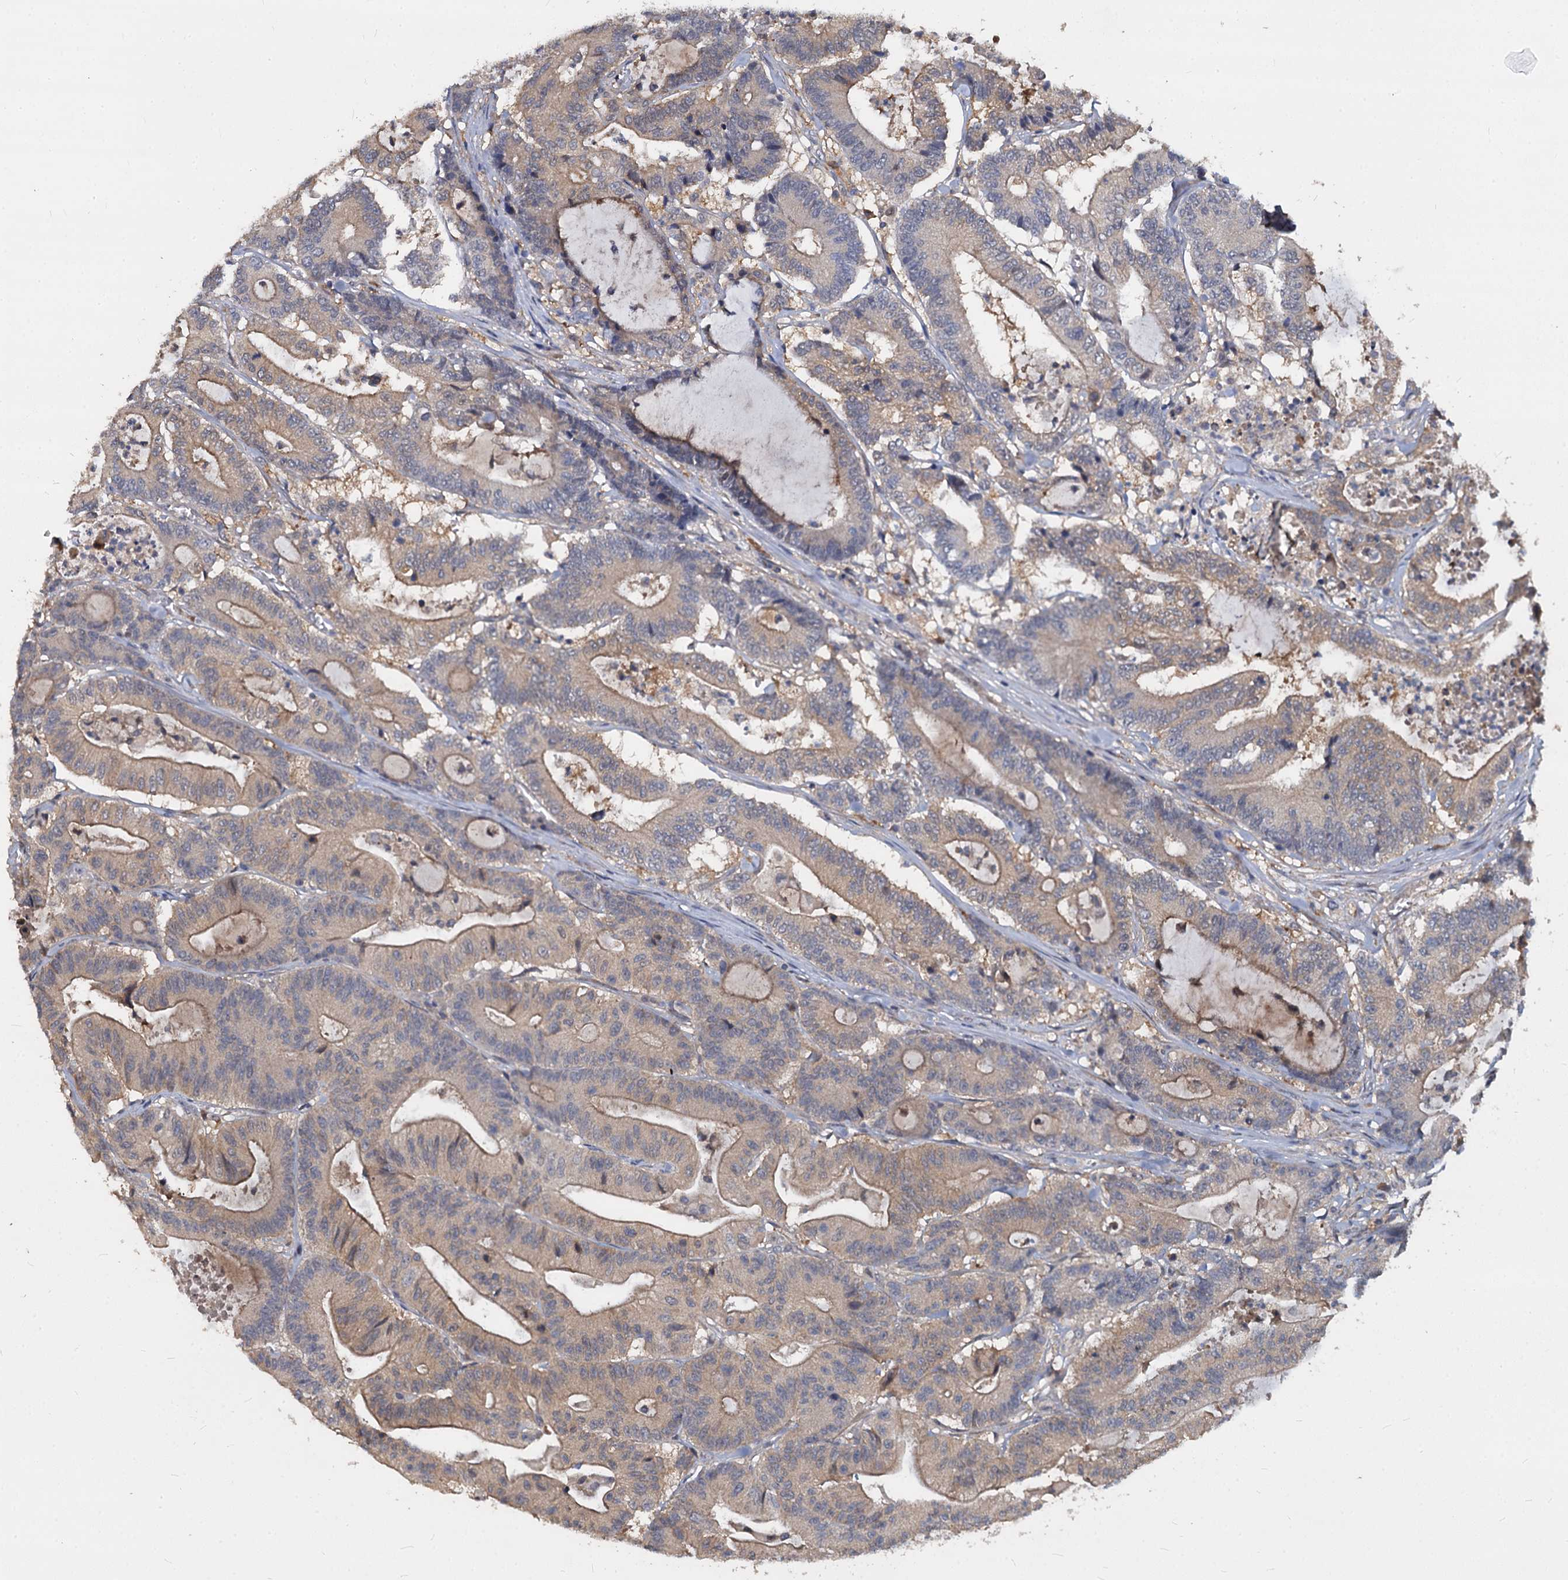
{"staining": {"intensity": "weak", "quantity": "25%-75%", "location": "cytoplasmic/membranous"}, "tissue": "colorectal cancer", "cell_type": "Tumor cells", "image_type": "cancer", "snomed": [{"axis": "morphology", "description": "Adenocarcinoma, NOS"}, {"axis": "topography", "description": "Colon"}], "caption": "A brown stain highlights weak cytoplasmic/membranous staining of a protein in adenocarcinoma (colorectal) tumor cells. Nuclei are stained in blue.", "gene": "CCDC184", "patient": {"sex": "female", "age": 84}}